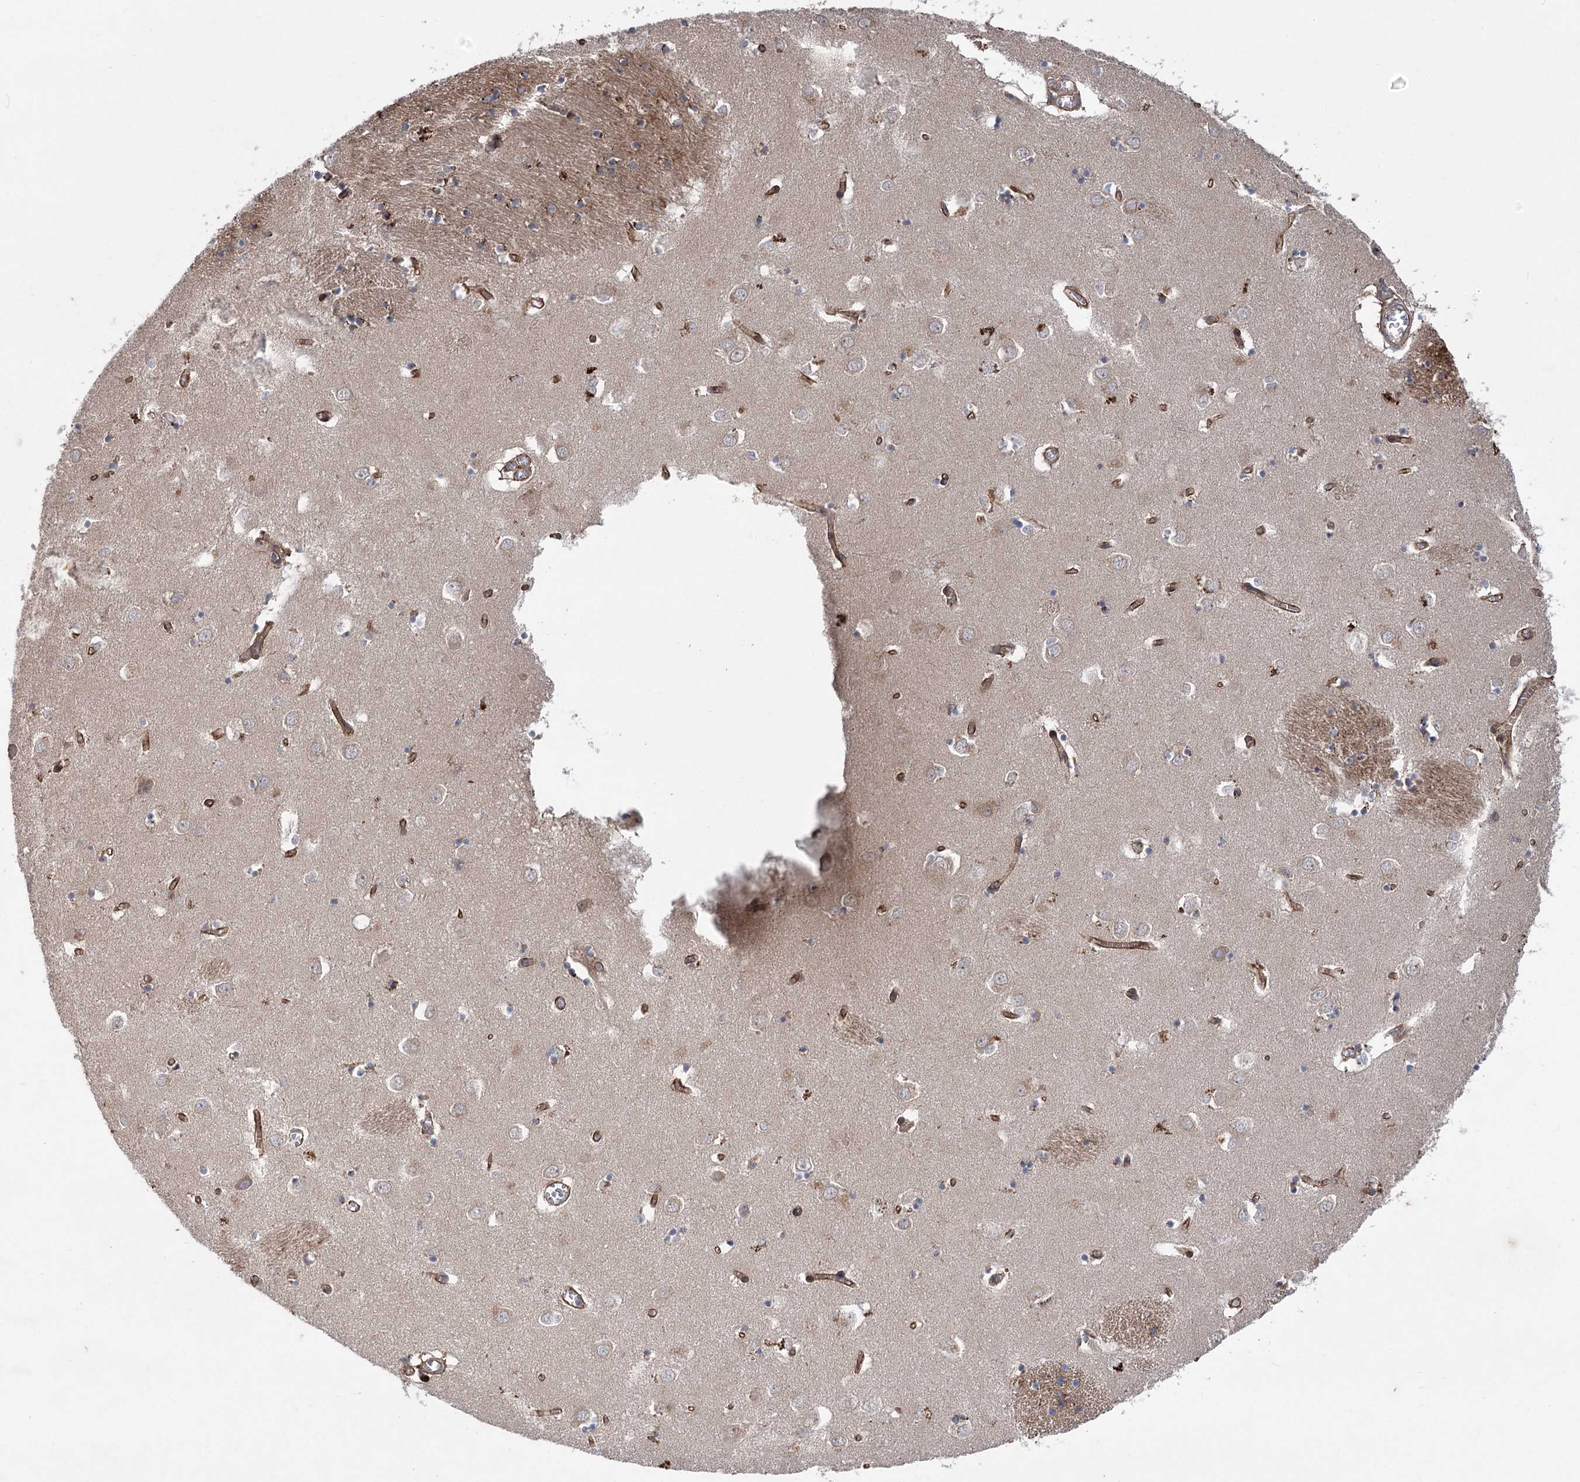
{"staining": {"intensity": "weak", "quantity": "25%-75%", "location": "cytoplasmic/membranous"}, "tissue": "caudate", "cell_type": "Glial cells", "image_type": "normal", "snomed": [{"axis": "morphology", "description": "Normal tissue, NOS"}, {"axis": "topography", "description": "Lateral ventricle wall"}], "caption": "Immunohistochemical staining of normal human caudate exhibits weak cytoplasmic/membranous protein positivity in approximately 25%-75% of glial cells. (Brightfield microscopy of DAB IHC at high magnification).", "gene": "METTL24", "patient": {"sex": "male", "age": 70}}